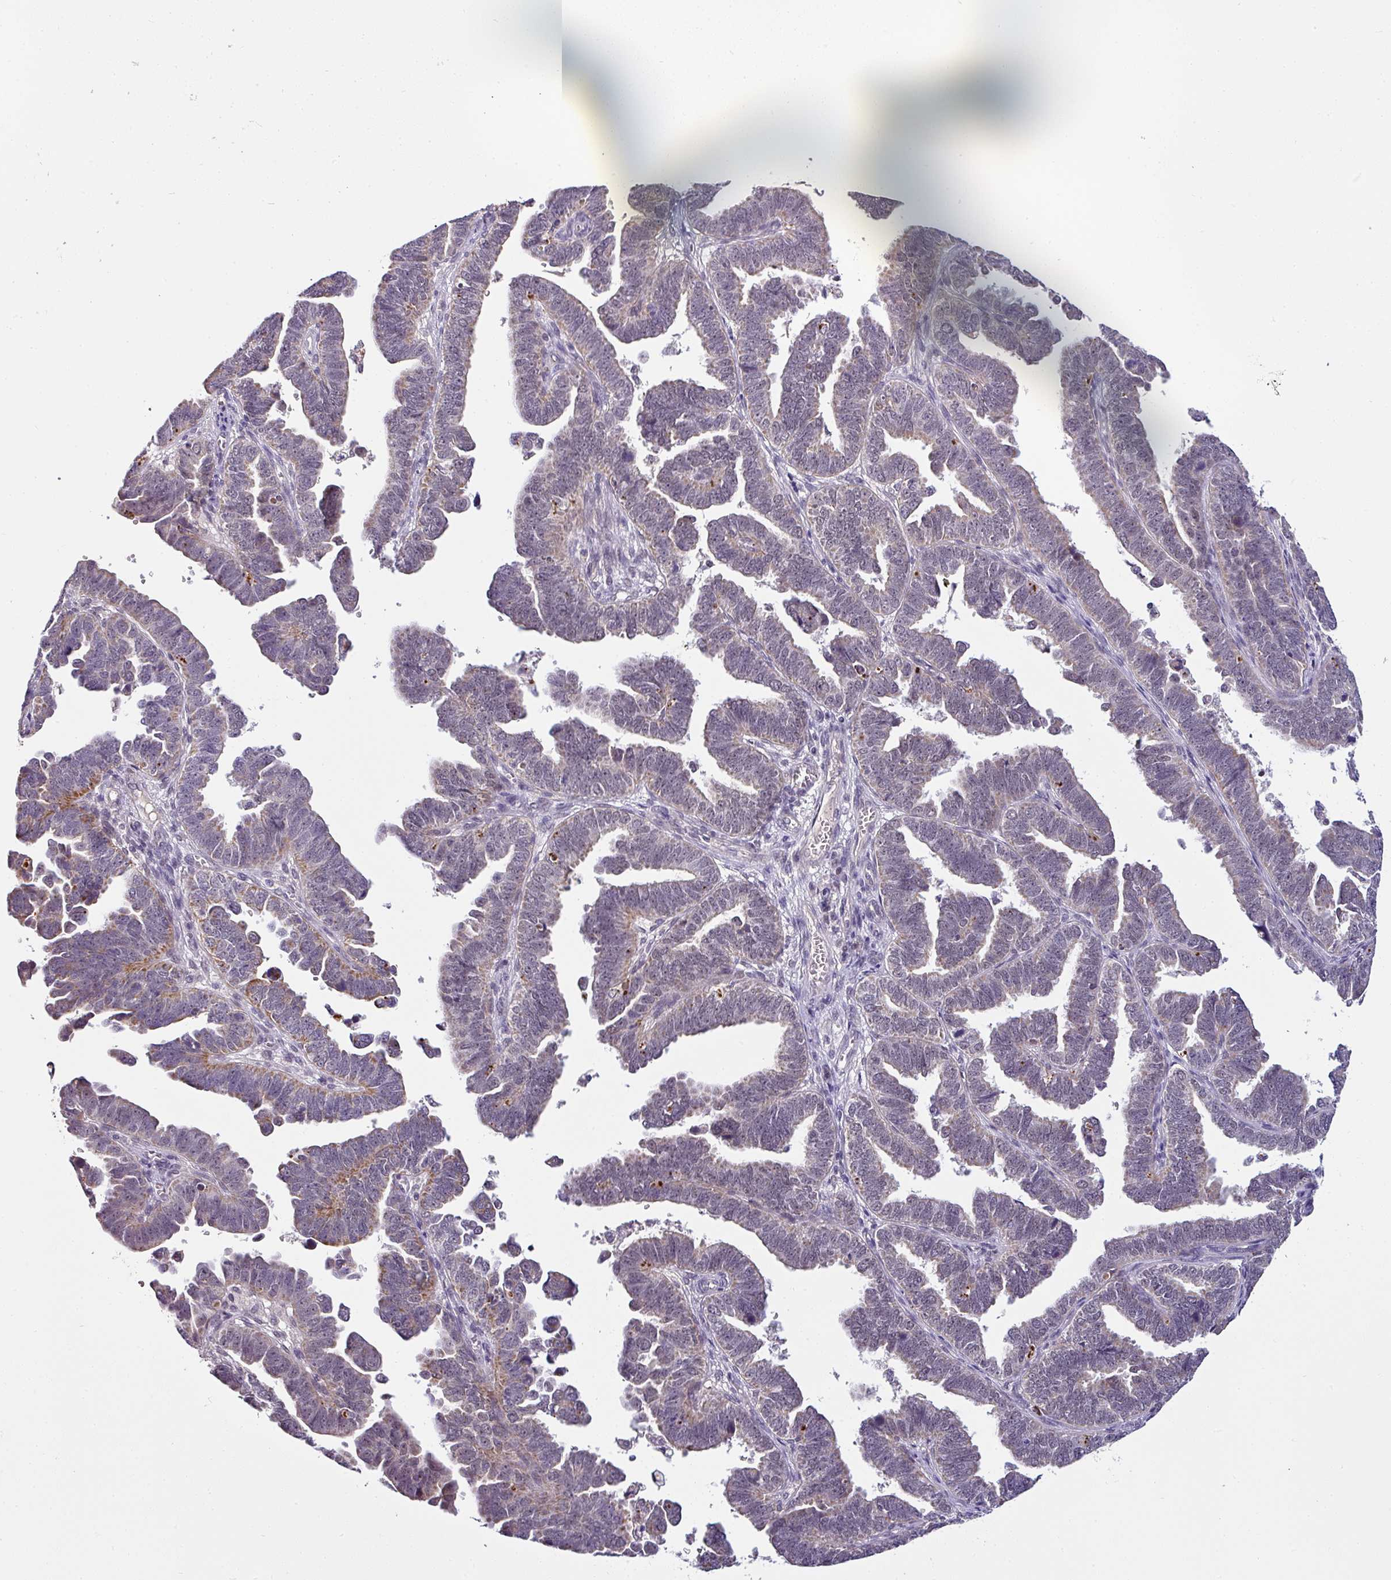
{"staining": {"intensity": "weak", "quantity": "<25%", "location": "cytoplasmic/membranous"}, "tissue": "endometrial cancer", "cell_type": "Tumor cells", "image_type": "cancer", "snomed": [{"axis": "morphology", "description": "Adenocarcinoma, NOS"}, {"axis": "topography", "description": "Endometrium"}], "caption": "The immunohistochemistry histopathology image has no significant positivity in tumor cells of endometrial cancer (adenocarcinoma) tissue. (Immunohistochemistry, brightfield microscopy, high magnification).", "gene": "NAPSA", "patient": {"sex": "female", "age": 75}}